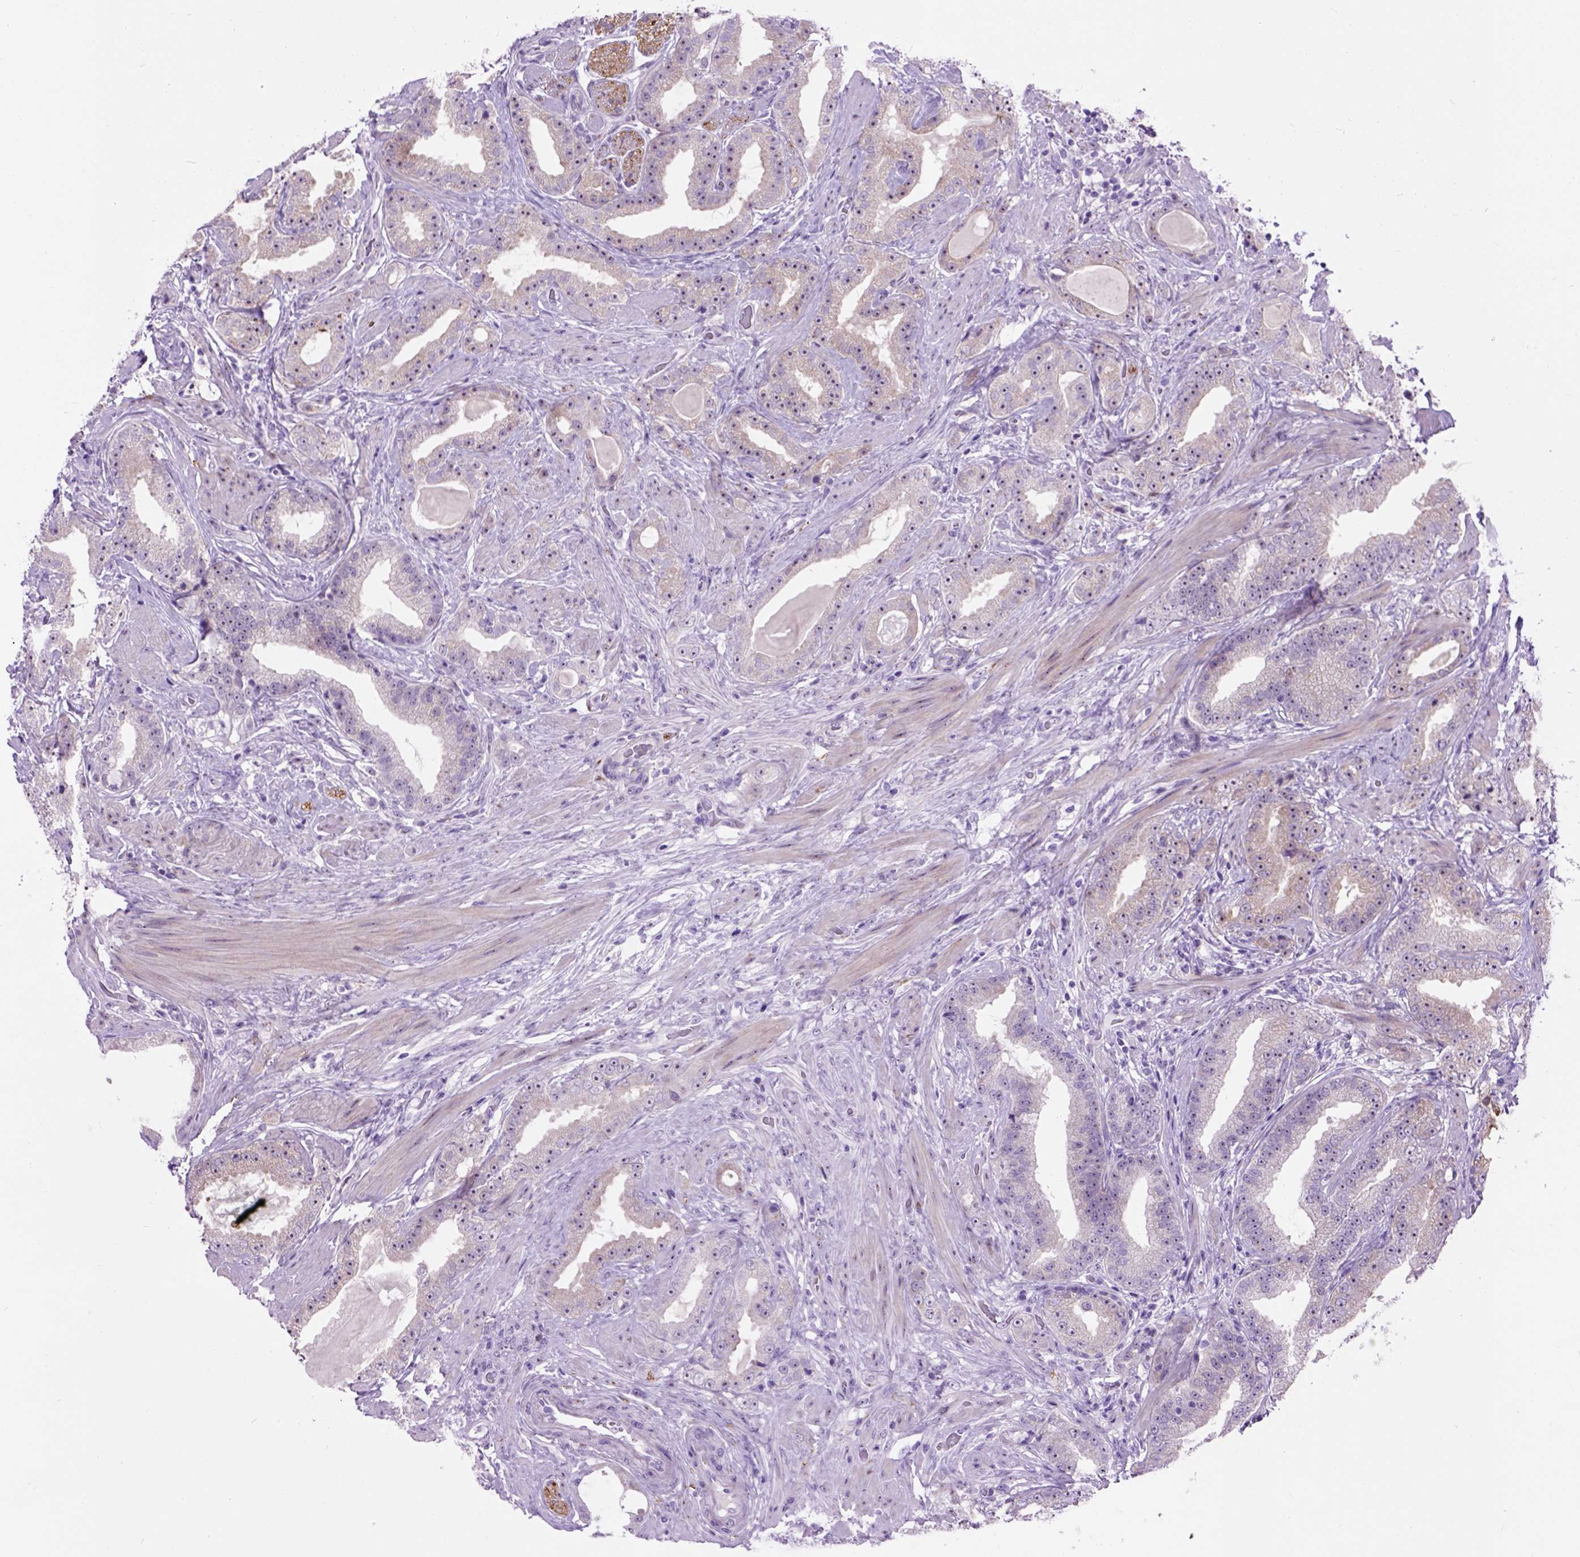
{"staining": {"intensity": "moderate", "quantity": "25%-75%", "location": "cytoplasmic/membranous"}, "tissue": "prostate cancer", "cell_type": "Tumor cells", "image_type": "cancer", "snomed": [{"axis": "morphology", "description": "Adenocarcinoma, Low grade"}, {"axis": "topography", "description": "Prostate"}], "caption": "DAB immunohistochemical staining of prostate low-grade adenocarcinoma shows moderate cytoplasmic/membranous protein expression in approximately 25%-75% of tumor cells.", "gene": "MAPT", "patient": {"sex": "male", "age": 60}}